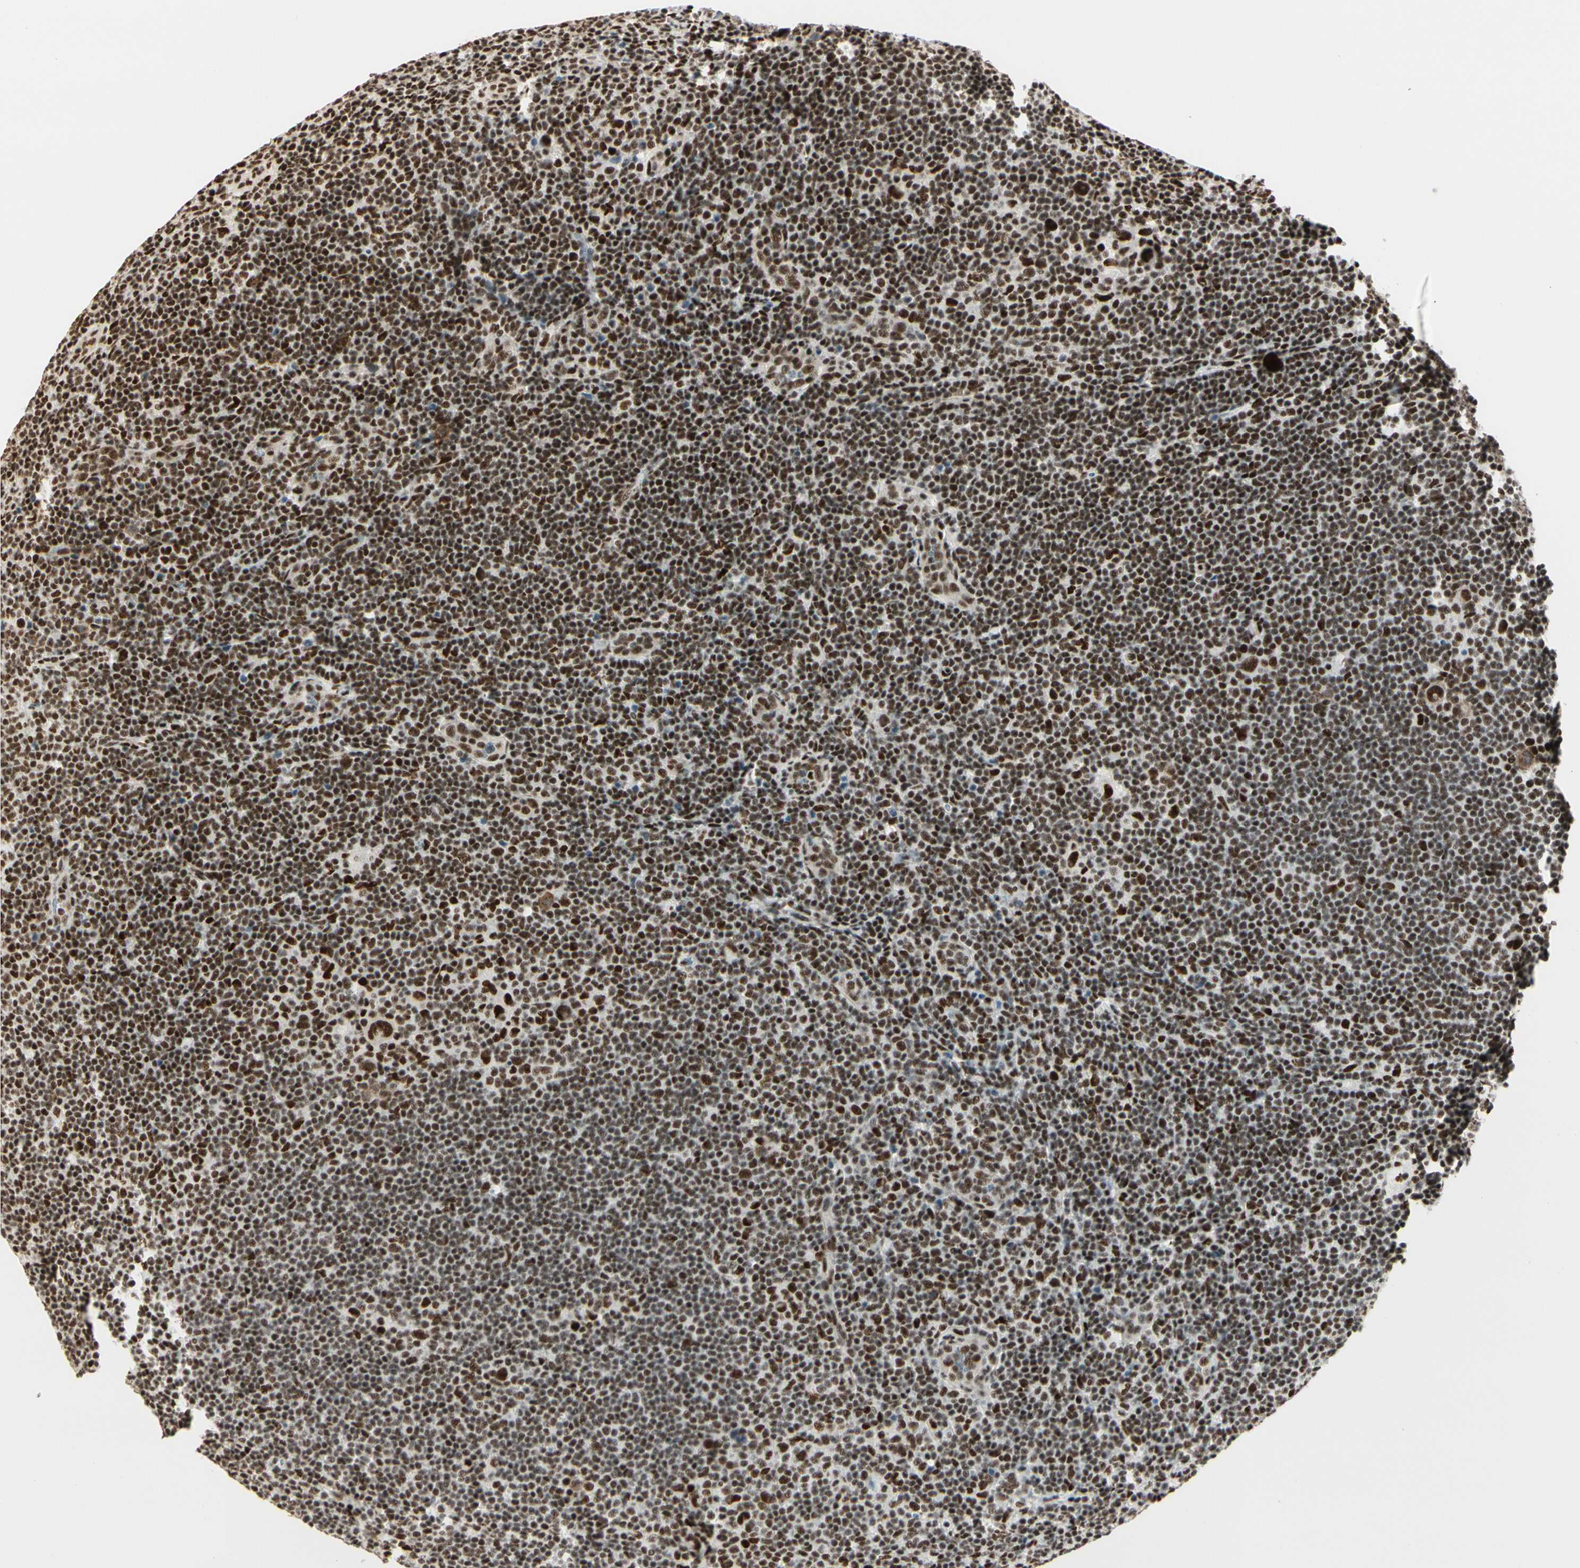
{"staining": {"intensity": "moderate", "quantity": ">75%", "location": "cytoplasmic/membranous,nuclear"}, "tissue": "lymphoma", "cell_type": "Tumor cells", "image_type": "cancer", "snomed": [{"axis": "morphology", "description": "Hodgkin's disease, NOS"}, {"axis": "topography", "description": "Lymph node"}], "caption": "Protein analysis of Hodgkin's disease tissue reveals moderate cytoplasmic/membranous and nuclear expression in approximately >75% of tumor cells. The staining was performed using DAB (3,3'-diaminobenzidine) to visualize the protein expression in brown, while the nuclei were stained in blue with hematoxylin (Magnification: 20x).", "gene": "HEXIM1", "patient": {"sex": "female", "age": 57}}